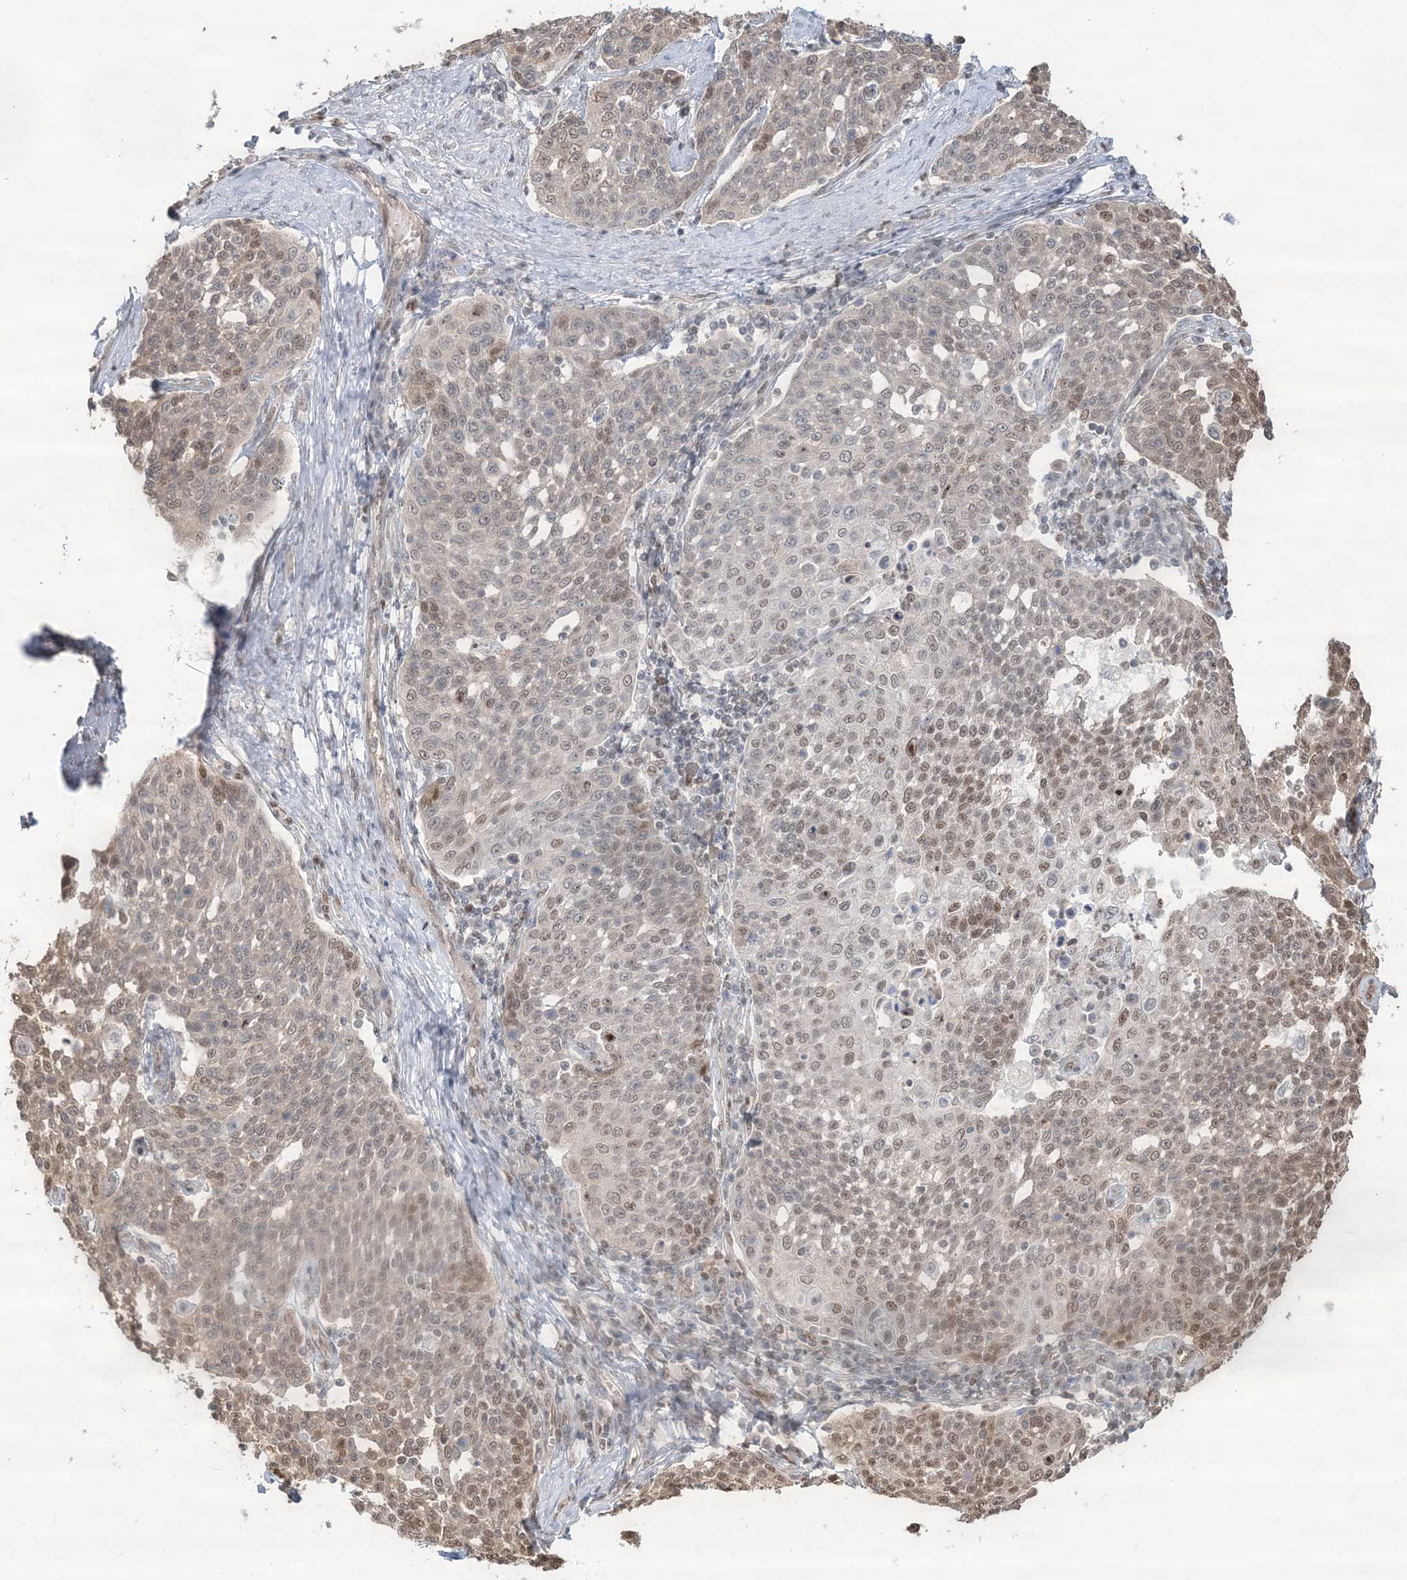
{"staining": {"intensity": "moderate", "quantity": ">75%", "location": "nuclear"}, "tissue": "cervical cancer", "cell_type": "Tumor cells", "image_type": "cancer", "snomed": [{"axis": "morphology", "description": "Squamous cell carcinoma, NOS"}, {"axis": "topography", "description": "Cervix"}], "caption": "Immunohistochemistry photomicrograph of human squamous cell carcinoma (cervical) stained for a protein (brown), which reveals medium levels of moderate nuclear positivity in about >75% of tumor cells.", "gene": "SUMO2", "patient": {"sex": "female", "age": 34}}